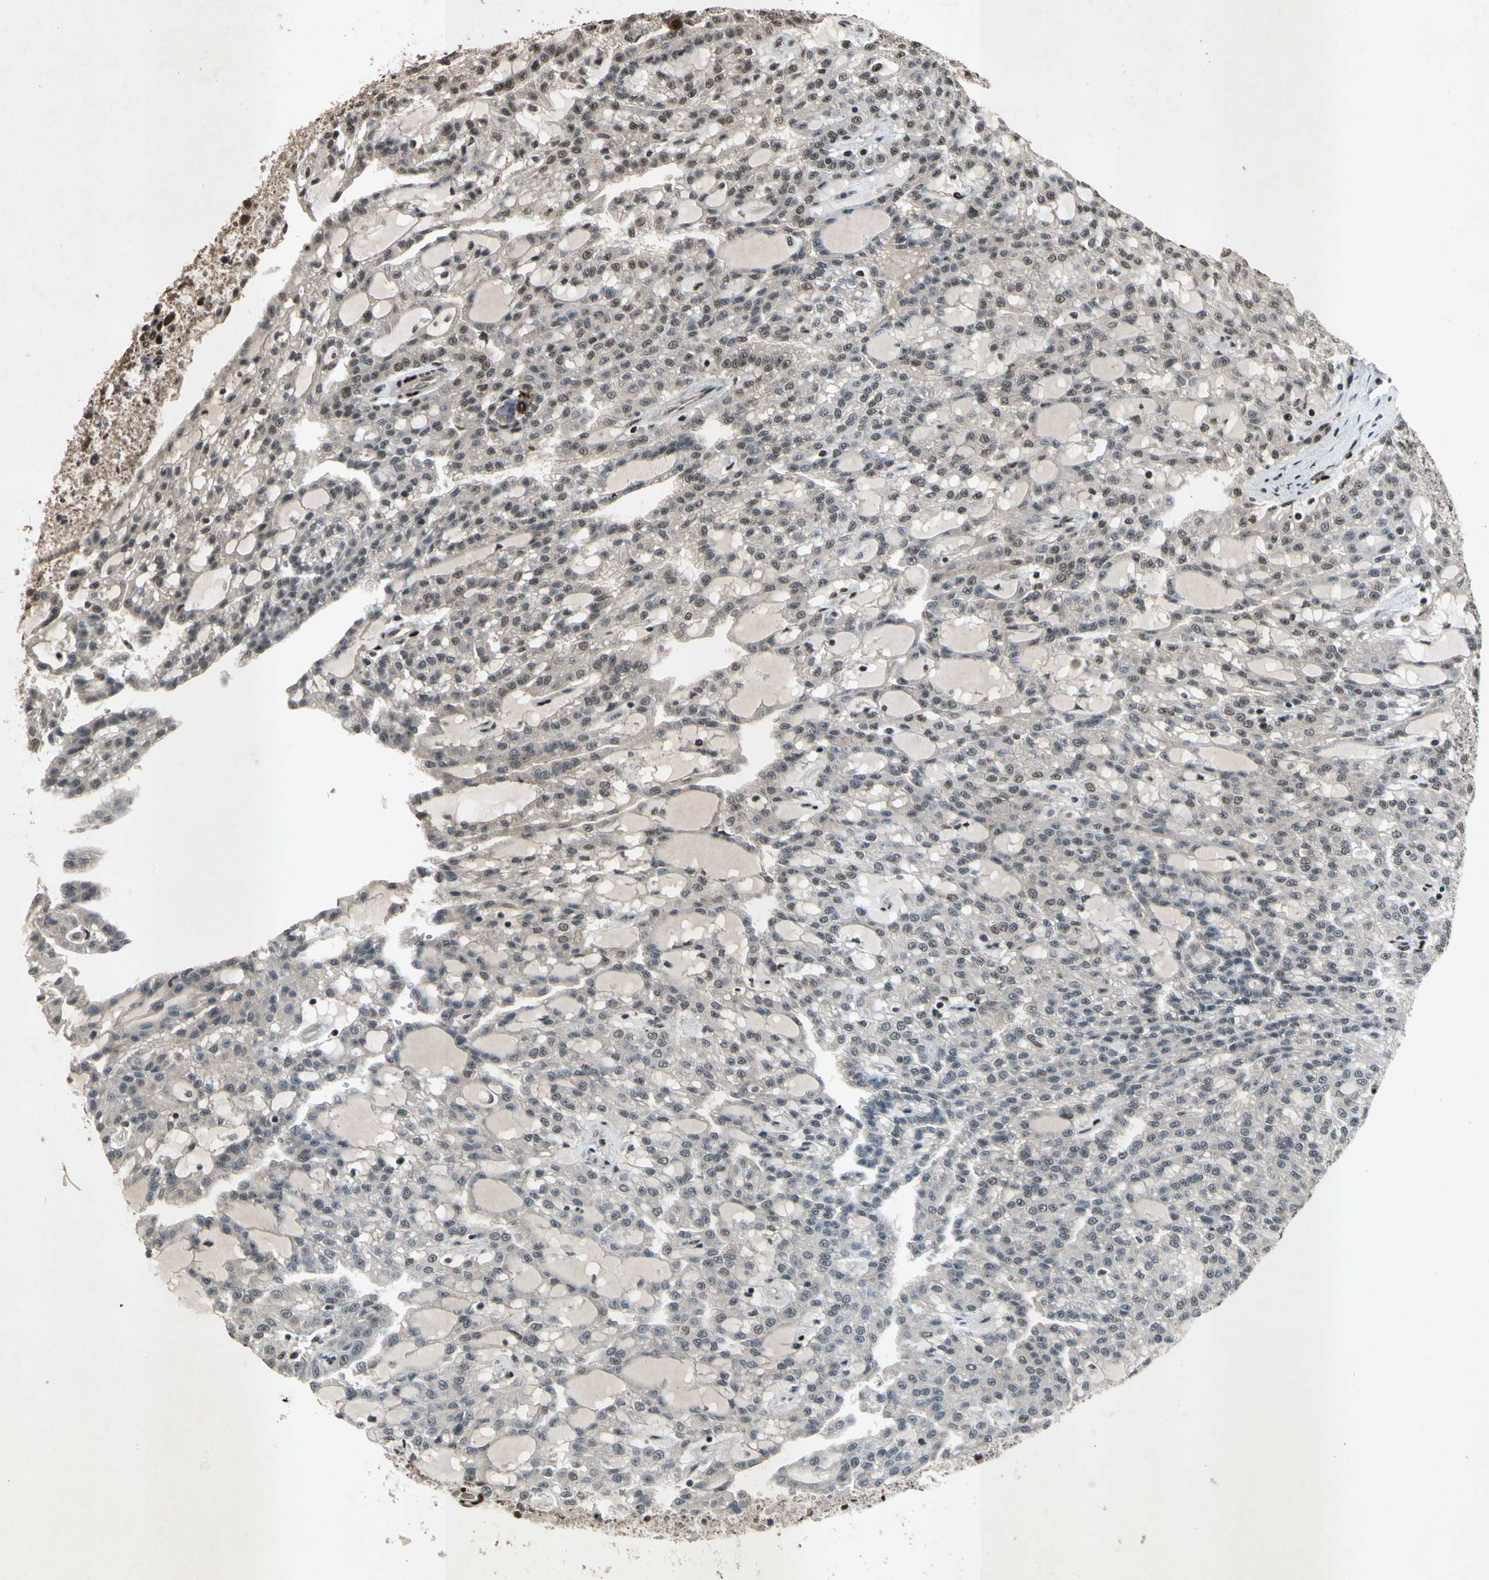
{"staining": {"intensity": "strong", "quantity": "25%-75%", "location": "nuclear"}, "tissue": "renal cancer", "cell_type": "Tumor cells", "image_type": "cancer", "snomed": [{"axis": "morphology", "description": "Adenocarcinoma, NOS"}, {"axis": "topography", "description": "Kidney"}], "caption": "The histopathology image displays a brown stain indicating the presence of a protein in the nuclear of tumor cells in renal cancer (adenocarcinoma). (Stains: DAB (3,3'-diaminobenzidine) in brown, nuclei in blue, Microscopy: brightfield microscopy at high magnification).", "gene": "TBX2", "patient": {"sex": "male", "age": 63}}